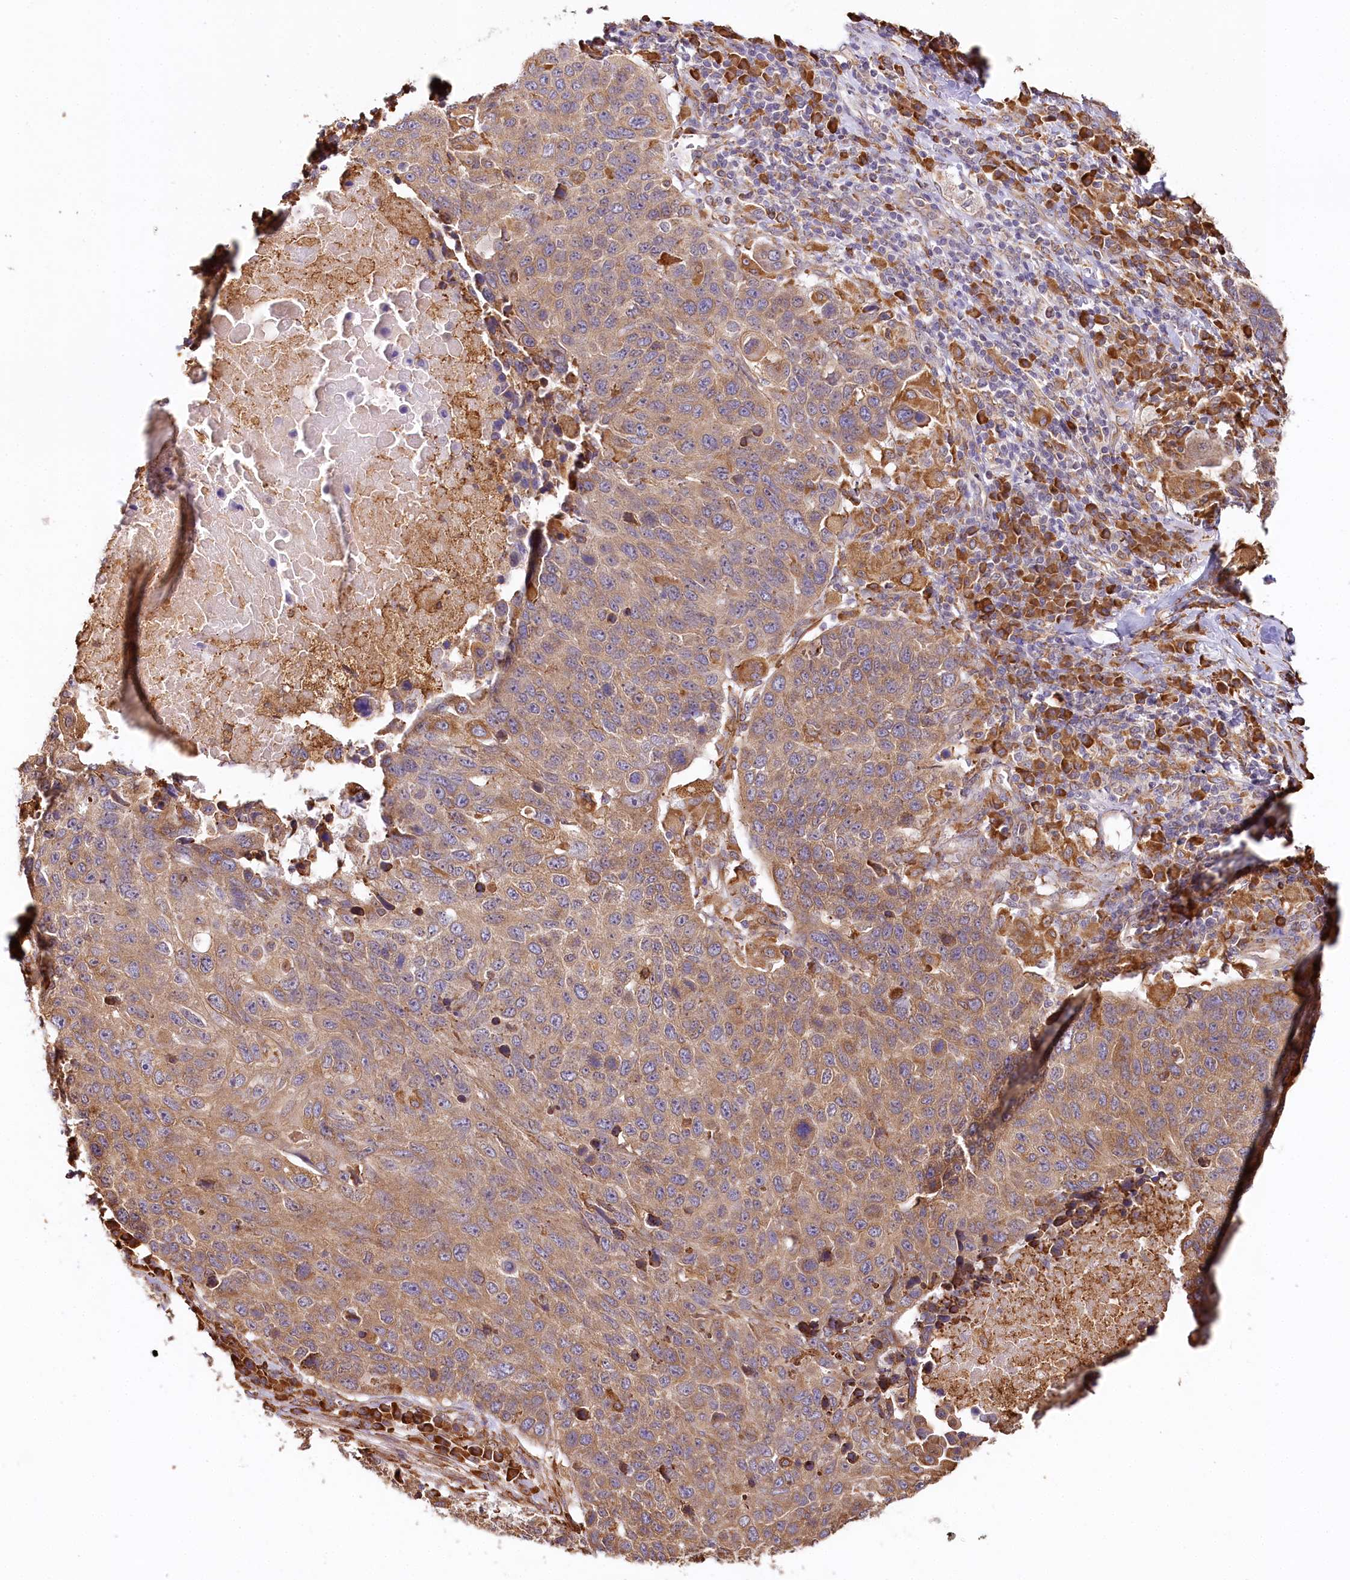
{"staining": {"intensity": "moderate", "quantity": "25%-75%", "location": "cytoplasmic/membranous"}, "tissue": "lung cancer", "cell_type": "Tumor cells", "image_type": "cancer", "snomed": [{"axis": "morphology", "description": "Normal tissue, NOS"}, {"axis": "morphology", "description": "Squamous cell carcinoma, NOS"}, {"axis": "topography", "description": "Lymph node"}, {"axis": "topography", "description": "Lung"}], "caption": "This is a photomicrograph of immunohistochemistry (IHC) staining of lung cancer, which shows moderate positivity in the cytoplasmic/membranous of tumor cells.", "gene": "VEGFA", "patient": {"sex": "male", "age": 66}}